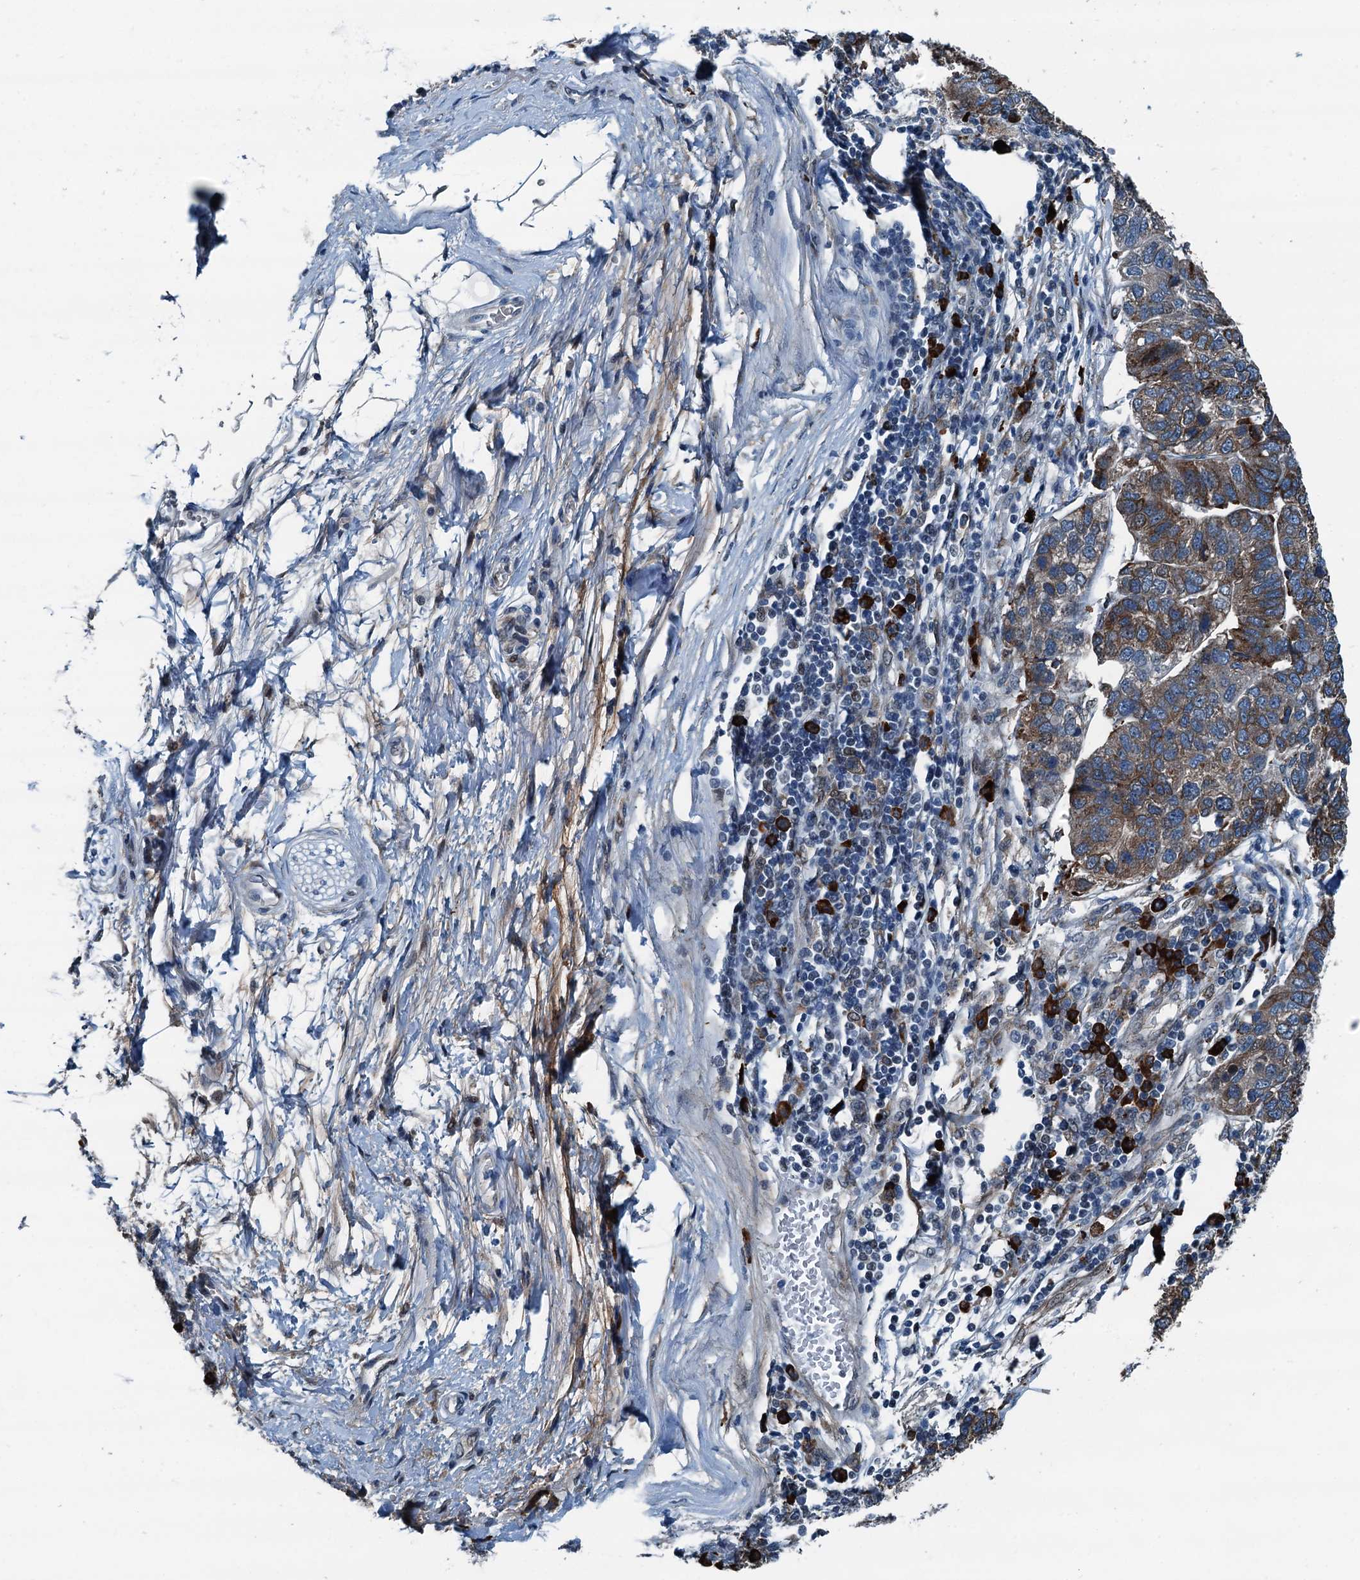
{"staining": {"intensity": "moderate", "quantity": ">75%", "location": "cytoplasmic/membranous"}, "tissue": "pancreatic cancer", "cell_type": "Tumor cells", "image_type": "cancer", "snomed": [{"axis": "morphology", "description": "Adenocarcinoma, NOS"}, {"axis": "topography", "description": "Pancreas"}], "caption": "Immunohistochemical staining of human pancreatic cancer (adenocarcinoma) demonstrates moderate cytoplasmic/membranous protein staining in about >75% of tumor cells.", "gene": "TAMALIN", "patient": {"sex": "female", "age": 61}}